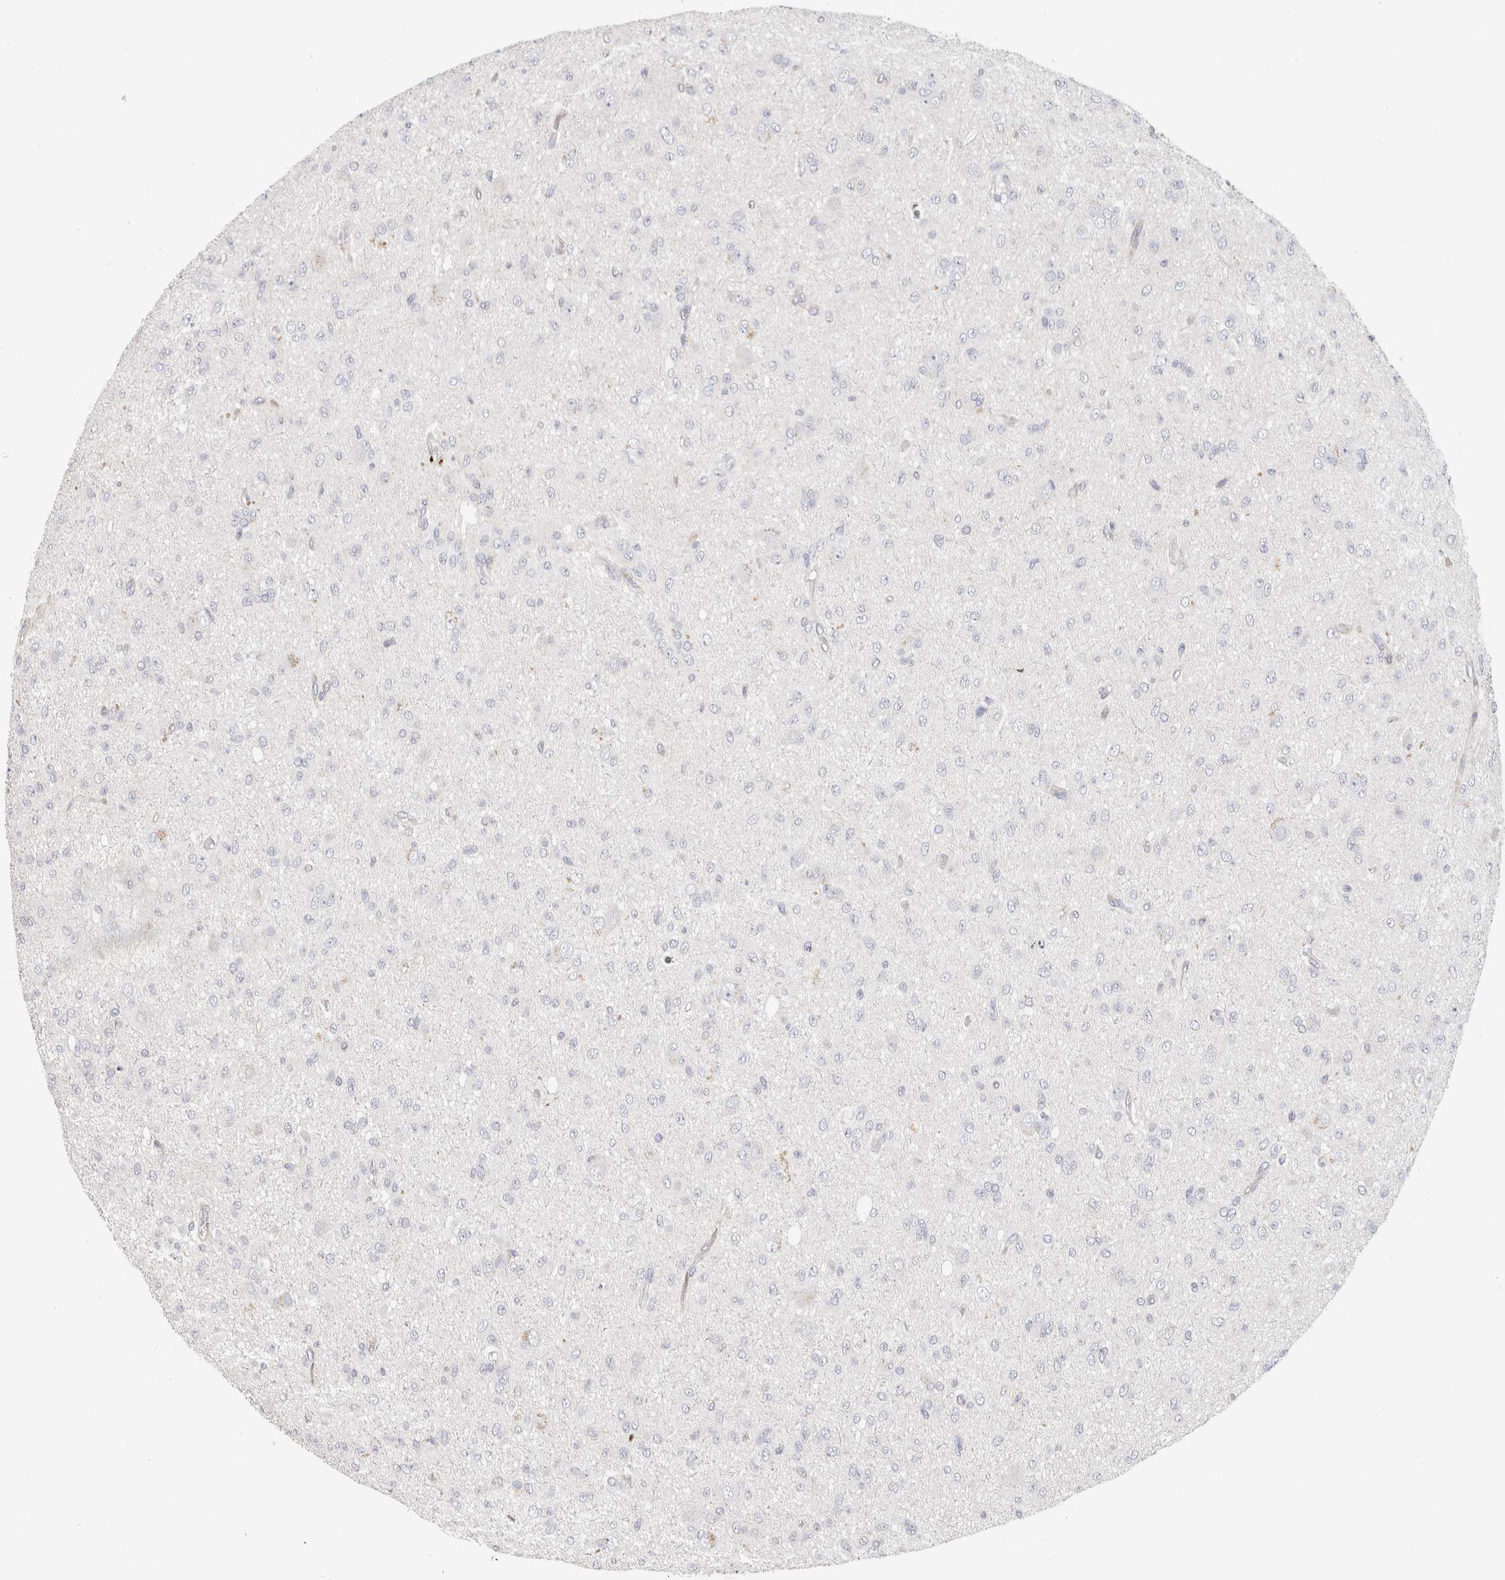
{"staining": {"intensity": "negative", "quantity": "none", "location": "none"}, "tissue": "glioma", "cell_type": "Tumor cells", "image_type": "cancer", "snomed": [{"axis": "morphology", "description": "Glioma, malignant, High grade"}, {"axis": "topography", "description": "Brain"}], "caption": "Immunohistochemistry micrograph of human malignant glioma (high-grade) stained for a protein (brown), which displays no positivity in tumor cells. (Brightfield microscopy of DAB immunohistochemistry at high magnification).", "gene": "AFP", "patient": {"sex": "female", "age": 59}}